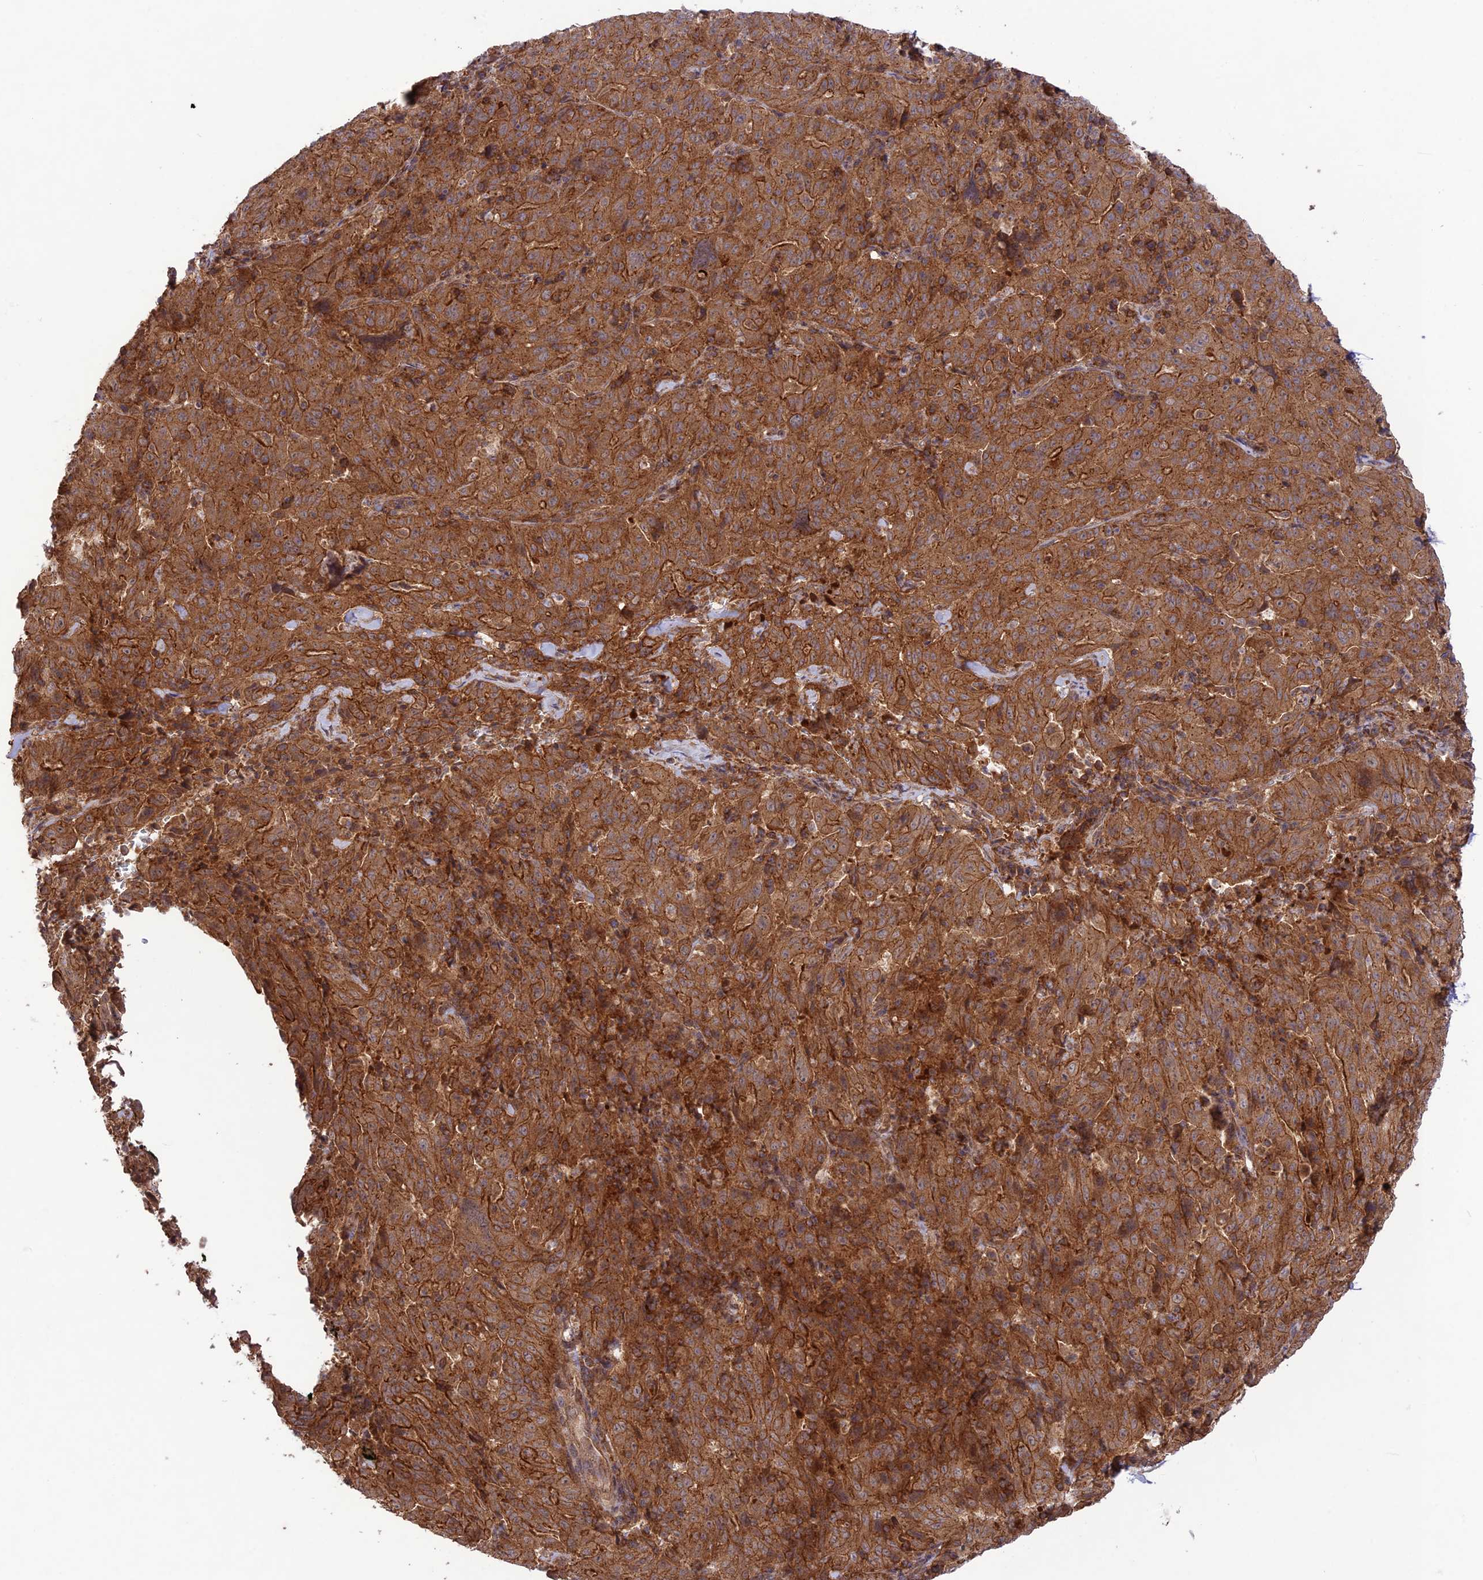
{"staining": {"intensity": "moderate", "quantity": ">75%", "location": "cytoplasmic/membranous"}, "tissue": "pancreatic cancer", "cell_type": "Tumor cells", "image_type": "cancer", "snomed": [{"axis": "morphology", "description": "Adenocarcinoma, NOS"}, {"axis": "topography", "description": "Pancreas"}], "caption": "Moderate cytoplasmic/membranous expression is present in approximately >75% of tumor cells in adenocarcinoma (pancreatic).", "gene": "FCHSD1", "patient": {"sex": "male", "age": 63}}